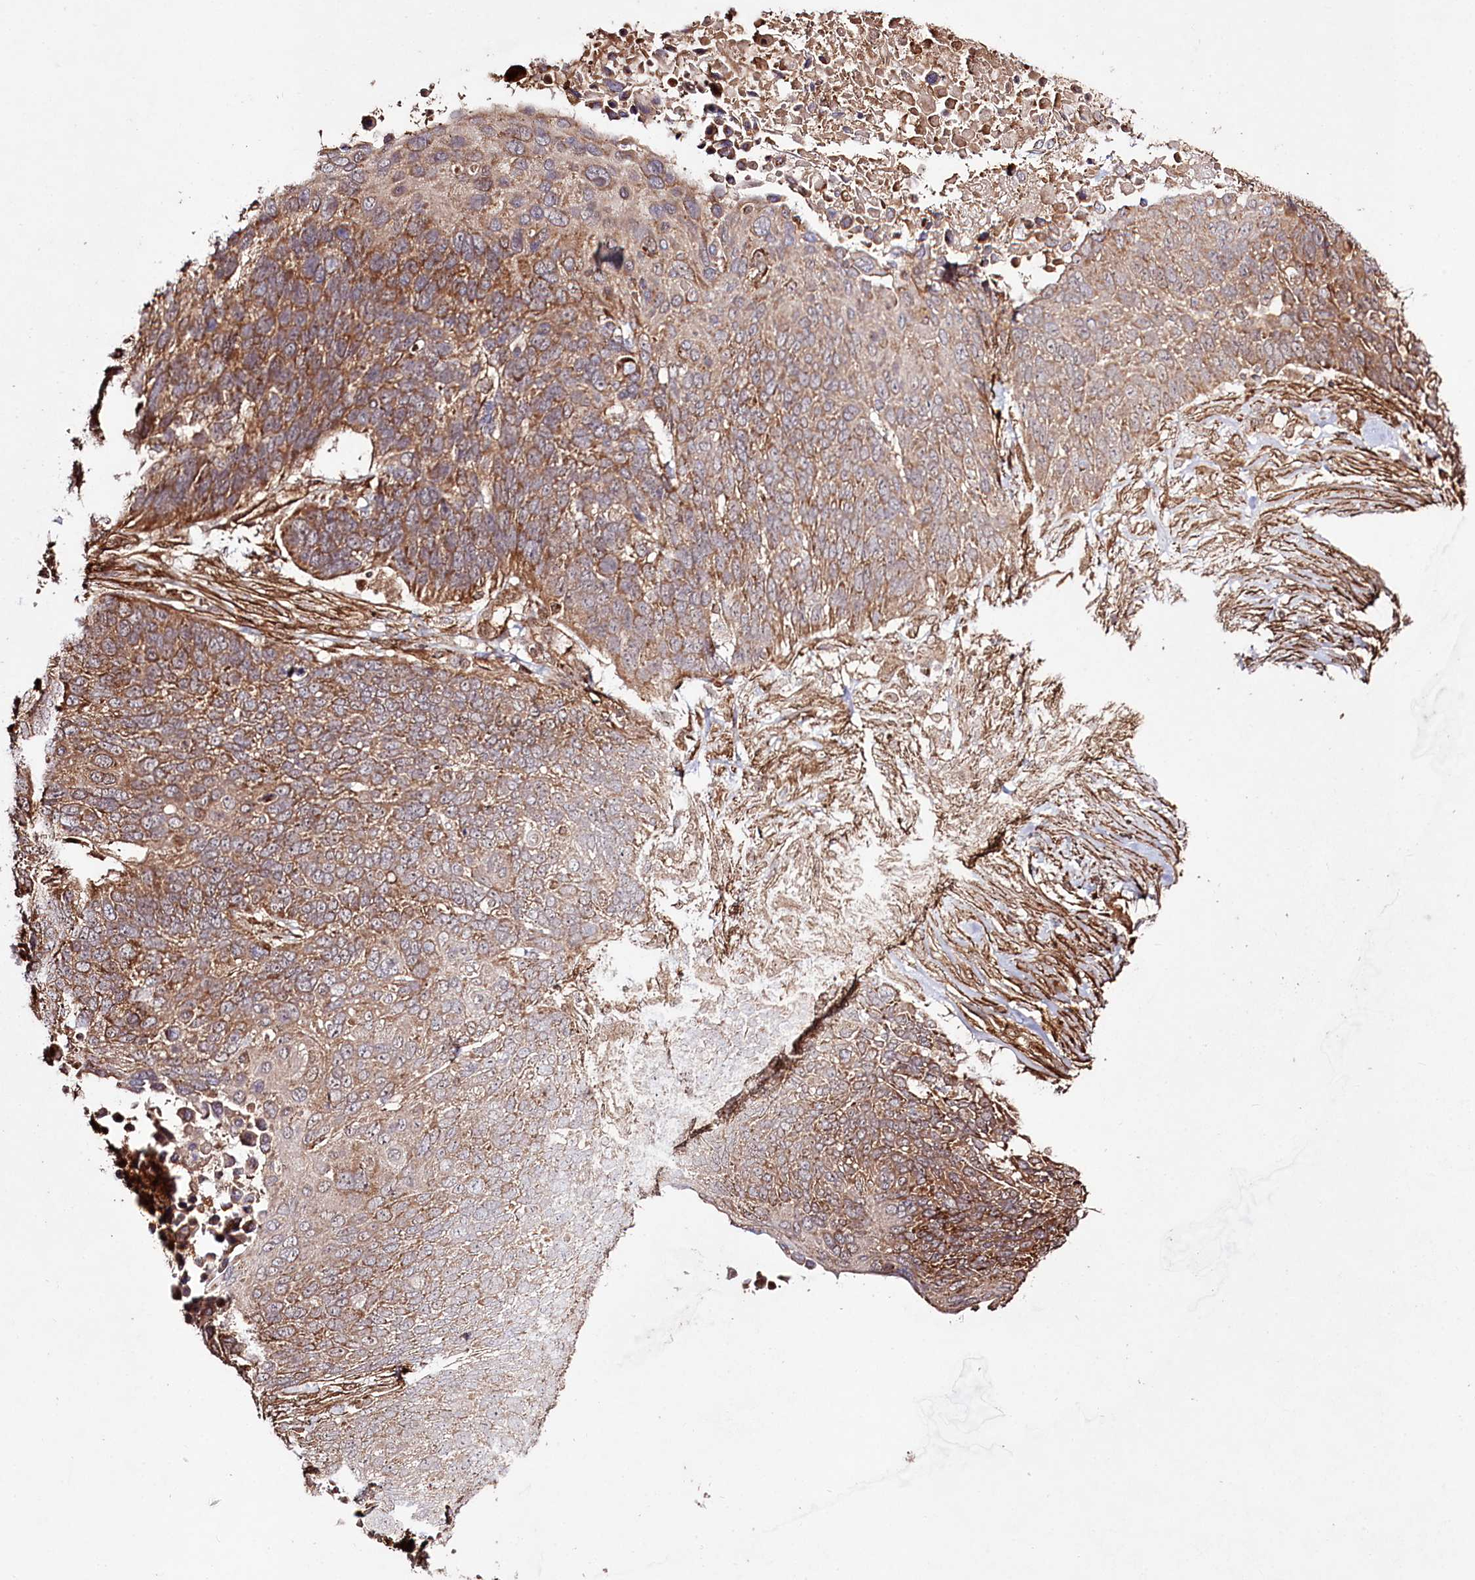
{"staining": {"intensity": "moderate", "quantity": ">75%", "location": "cytoplasmic/membranous"}, "tissue": "lung cancer", "cell_type": "Tumor cells", "image_type": "cancer", "snomed": [{"axis": "morphology", "description": "Normal tissue, NOS"}, {"axis": "morphology", "description": "Squamous cell carcinoma, NOS"}, {"axis": "topography", "description": "Lymph node"}, {"axis": "topography", "description": "Lung"}], "caption": "Lung squamous cell carcinoma tissue shows moderate cytoplasmic/membranous positivity in about >75% of tumor cells, visualized by immunohistochemistry.", "gene": "REXO2", "patient": {"sex": "male", "age": 66}}